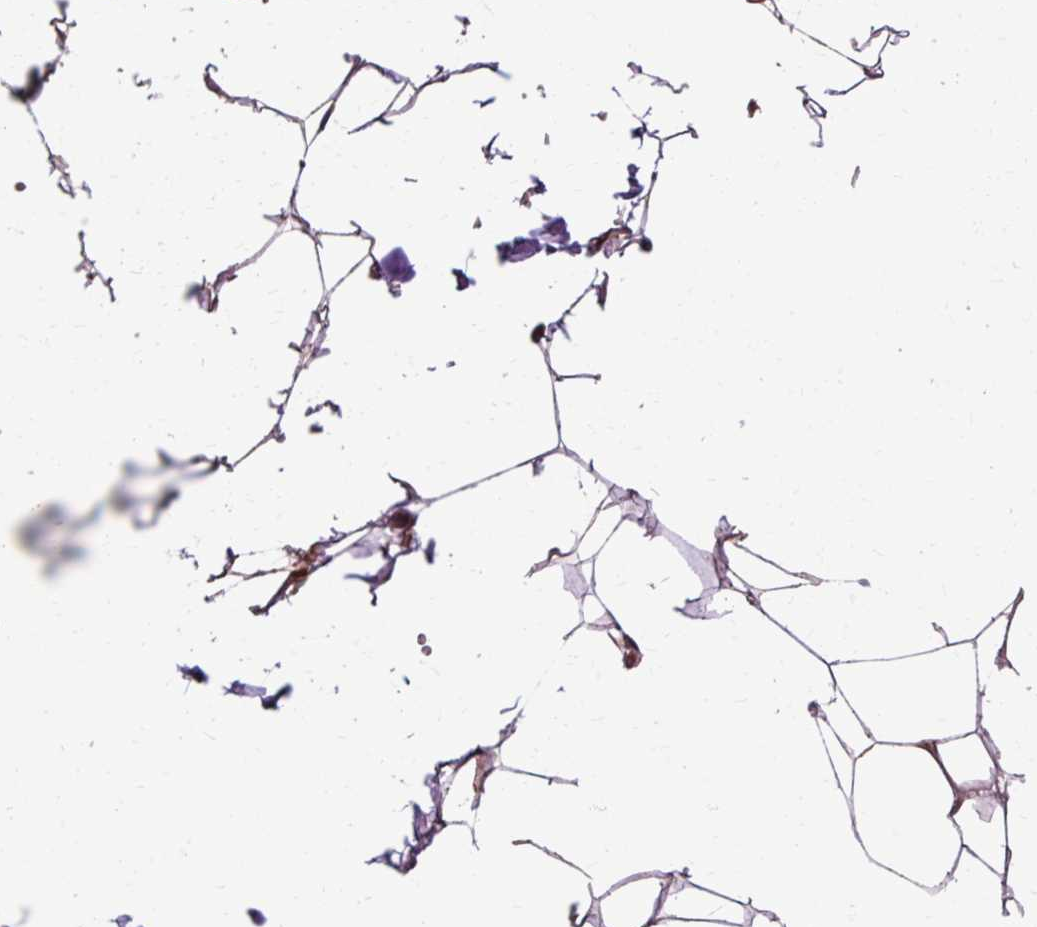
{"staining": {"intensity": "weak", "quantity": "25%-75%", "location": "cytoplasmic/membranous"}, "tissue": "adipose tissue", "cell_type": "Adipocytes", "image_type": "normal", "snomed": [{"axis": "morphology", "description": "Normal tissue, NOS"}, {"axis": "topography", "description": "Skin"}, {"axis": "topography", "description": "Peripheral nerve tissue"}], "caption": "Protein analysis of normal adipose tissue exhibits weak cytoplasmic/membranous positivity in approximately 25%-75% of adipocytes.", "gene": "FLRT1", "patient": {"sex": "female", "age": 56}}